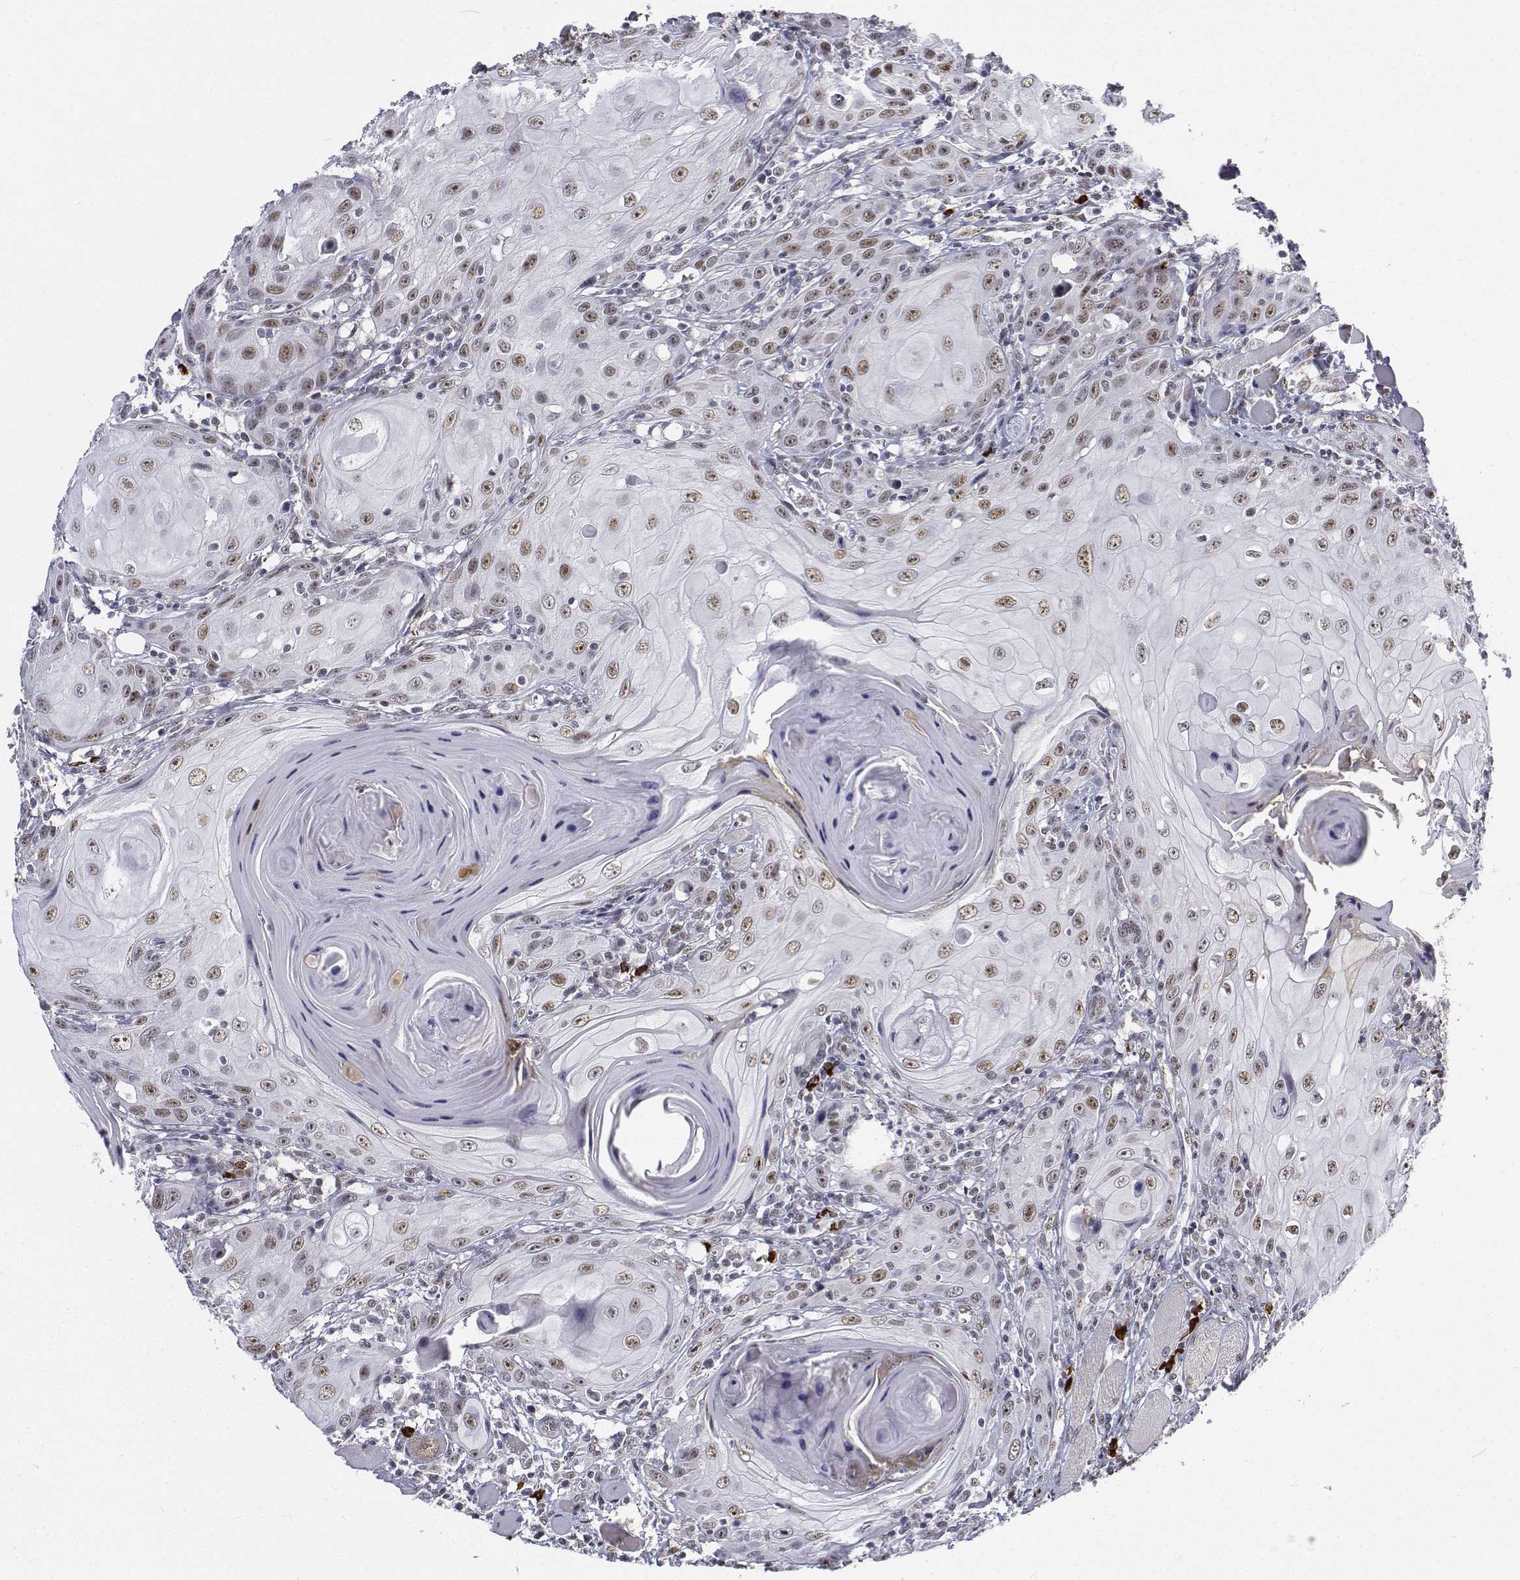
{"staining": {"intensity": "weak", "quantity": ">75%", "location": "nuclear"}, "tissue": "head and neck cancer", "cell_type": "Tumor cells", "image_type": "cancer", "snomed": [{"axis": "morphology", "description": "Squamous cell carcinoma, NOS"}, {"axis": "topography", "description": "Head-Neck"}], "caption": "Immunohistochemical staining of human squamous cell carcinoma (head and neck) demonstrates low levels of weak nuclear protein expression in approximately >75% of tumor cells.", "gene": "ATRX", "patient": {"sex": "female", "age": 80}}